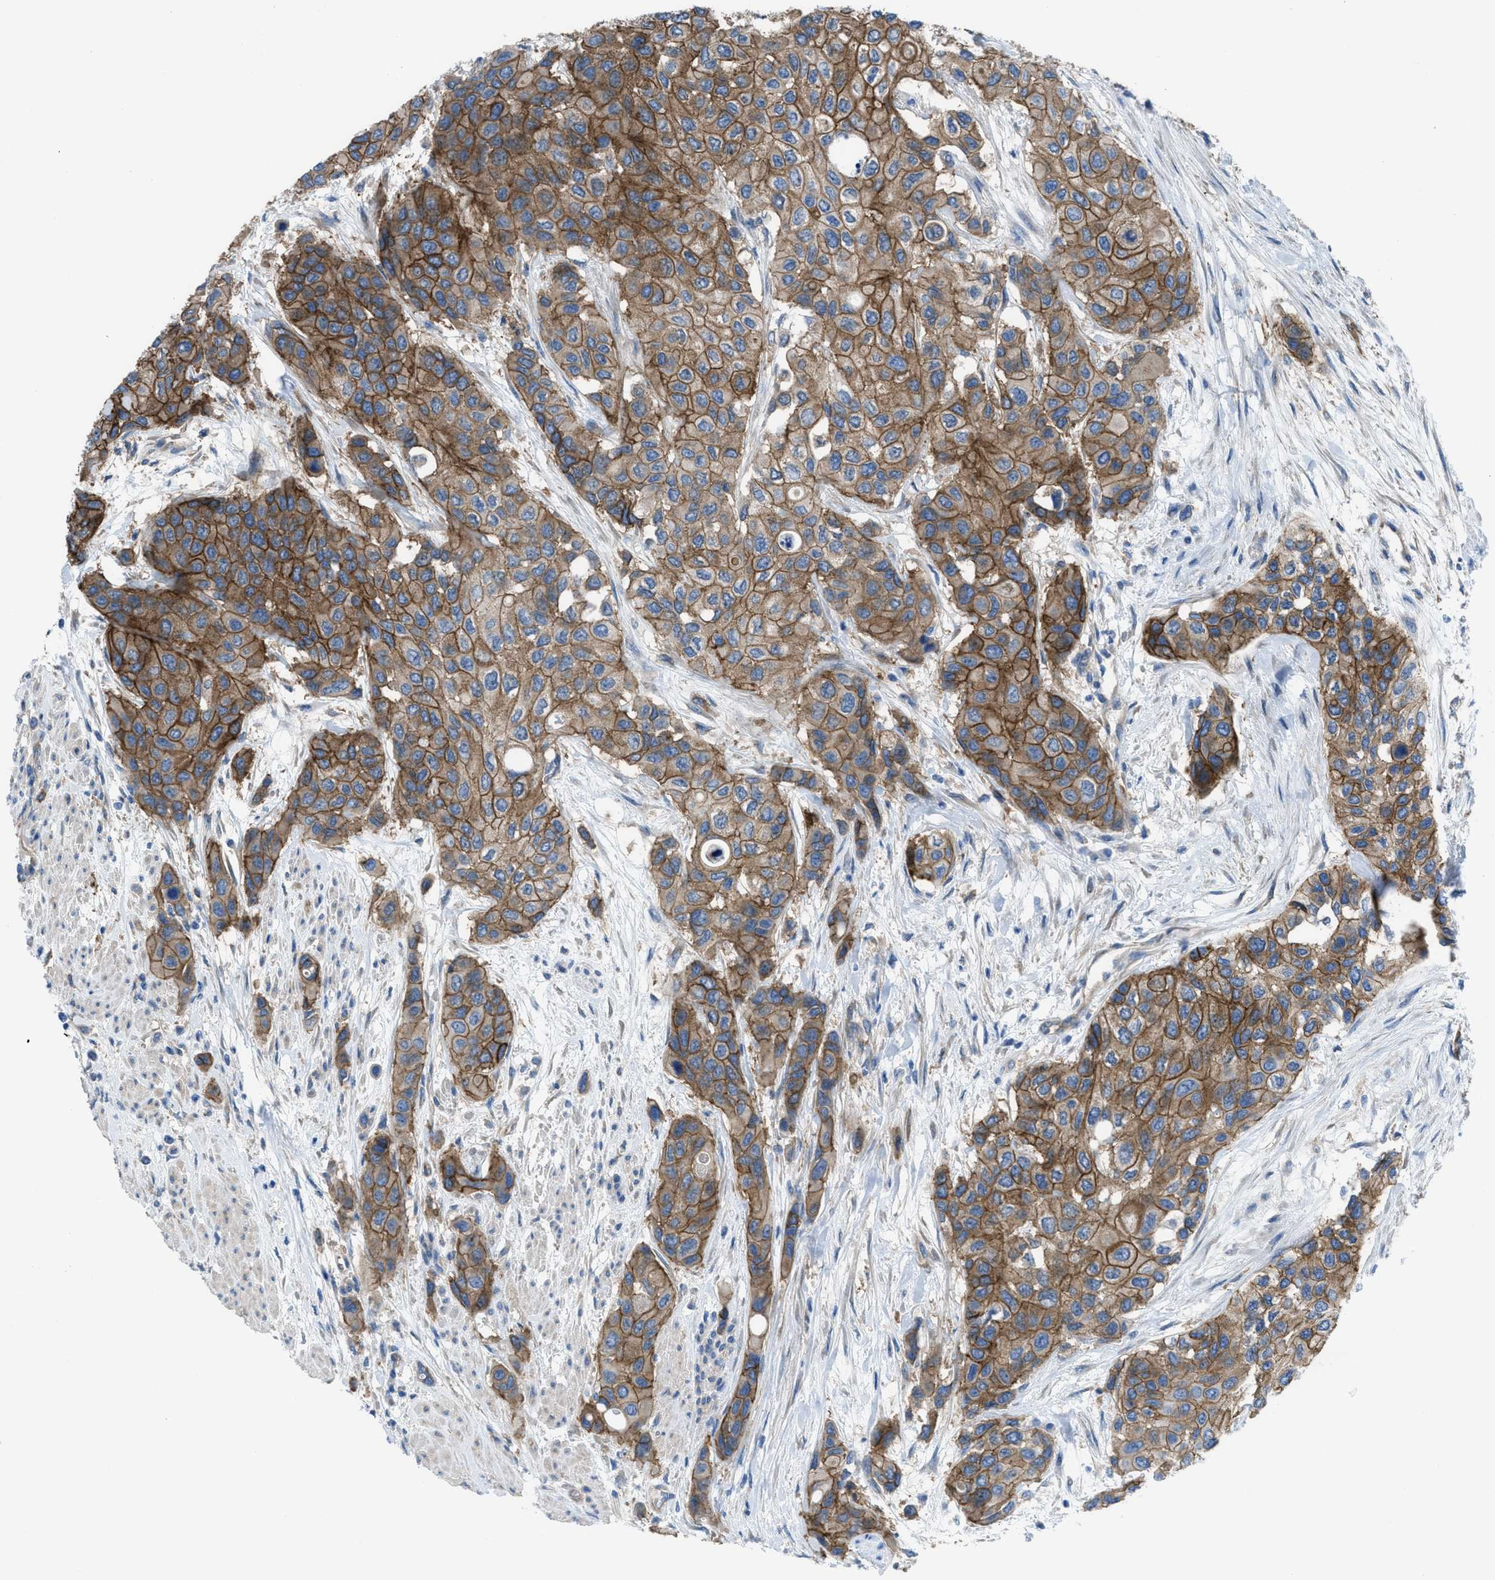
{"staining": {"intensity": "moderate", "quantity": ">75%", "location": "cytoplasmic/membranous"}, "tissue": "urothelial cancer", "cell_type": "Tumor cells", "image_type": "cancer", "snomed": [{"axis": "morphology", "description": "Urothelial carcinoma, High grade"}, {"axis": "topography", "description": "Urinary bladder"}], "caption": "Immunohistochemical staining of human urothelial cancer reveals moderate cytoplasmic/membranous protein positivity in approximately >75% of tumor cells.", "gene": "EGFR", "patient": {"sex": "female", "age": 56}}